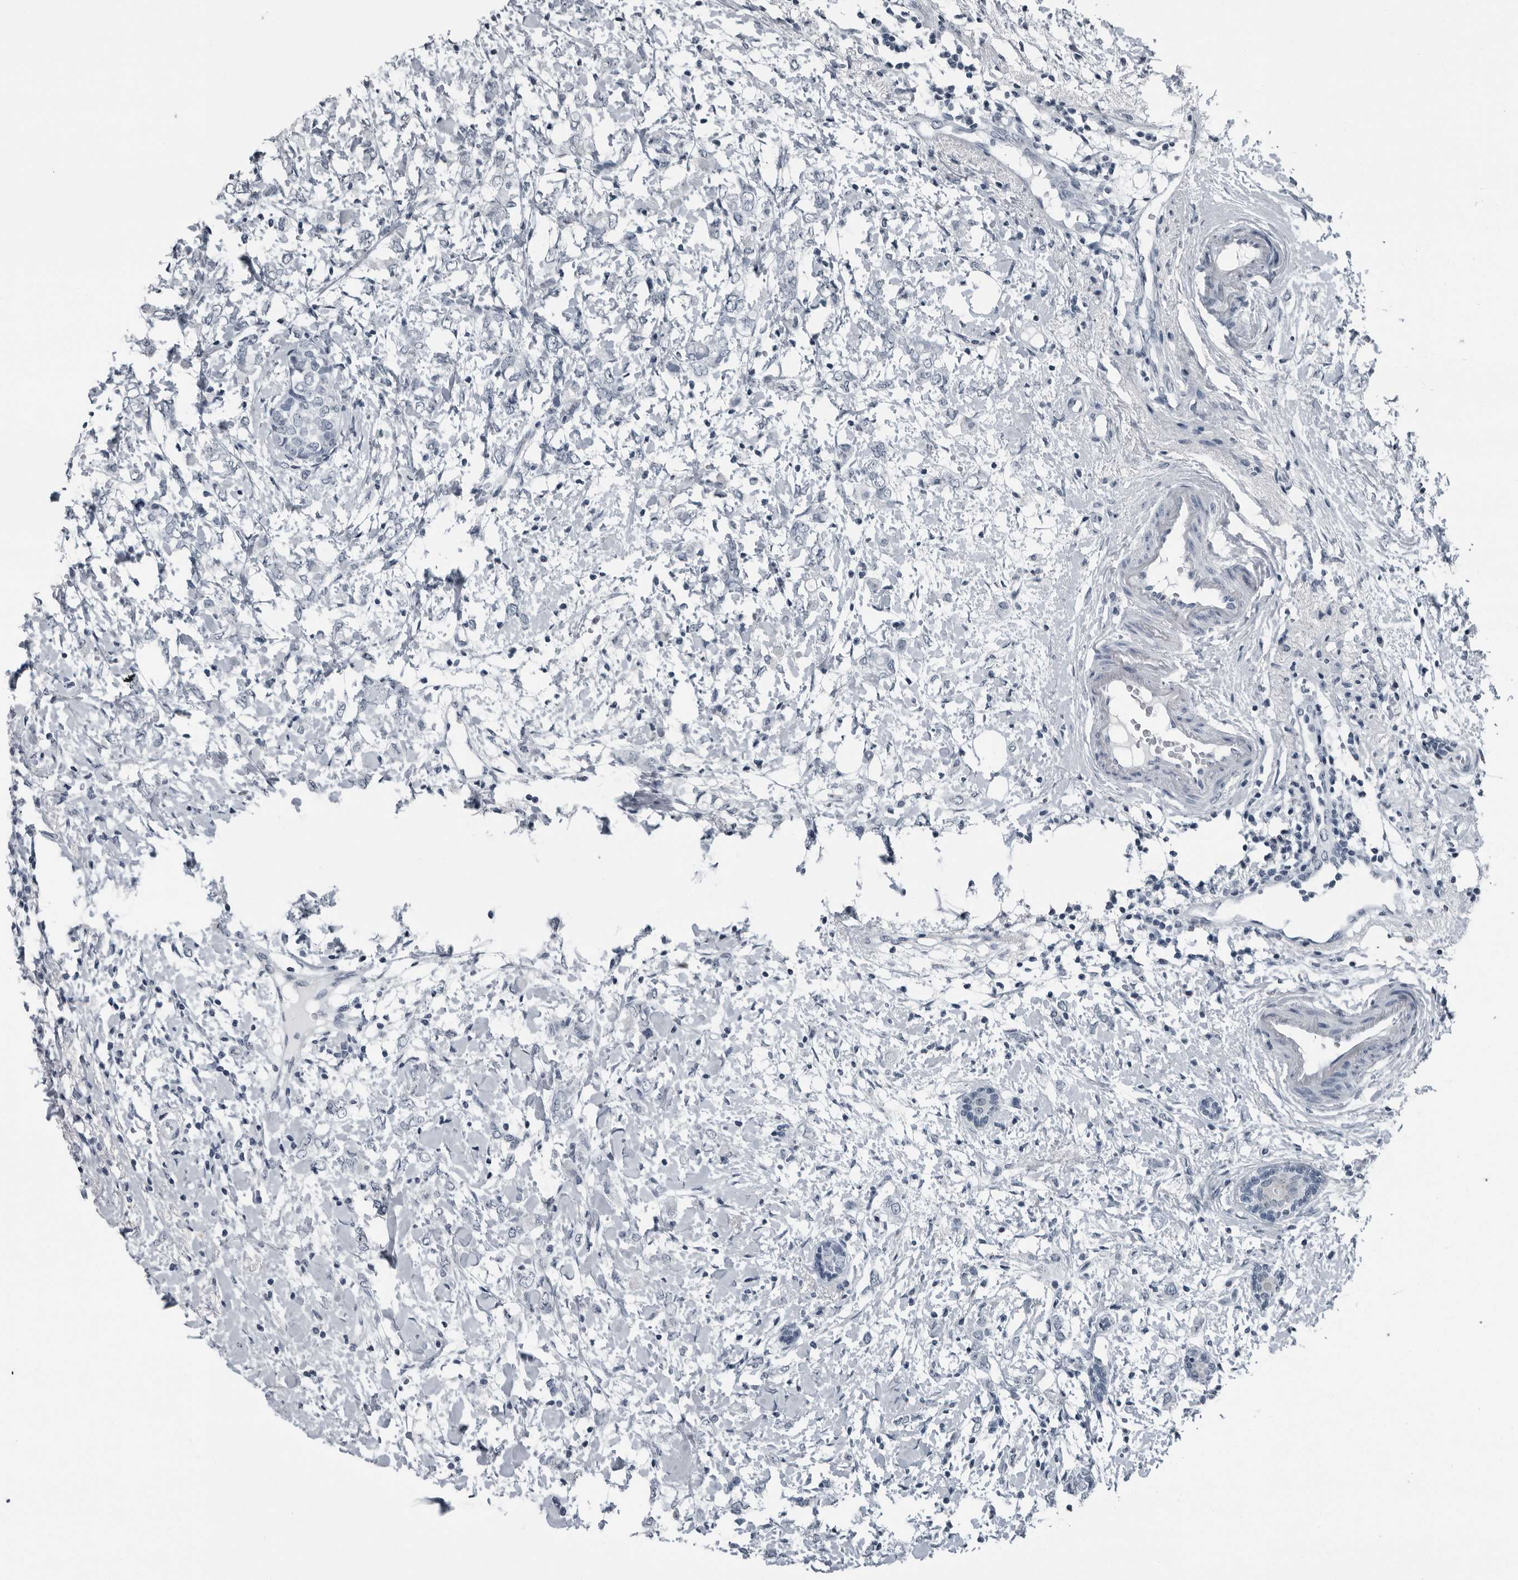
{"staining": {"intensity": "negative", "quantity": "none", "location": "none"}, "tissue": "breast cancer", "cell_type": "Tumor cells", "image_type": "cancer", "snomed": [{"axis": "morphology", "description": "Normal tissue, NOS"}, {"axis": "morphology", "description": "Lobular carcinoma"}, {"axis": "topography", "description": "Breast"}], "caption": "High power microscopy micrograph of an immunohistochemistry (IHC) micrograph of breast cancer (lobular carcinoma), revealing no significant expression in tumor cells. The staining is performed using DAB (3,3'-diaminobenzidine) brown chromogen with nuclei counter-stained in using hematoxylin.", "gene": "PDCD11", "patient": {"sex": "female", "age": 47}}